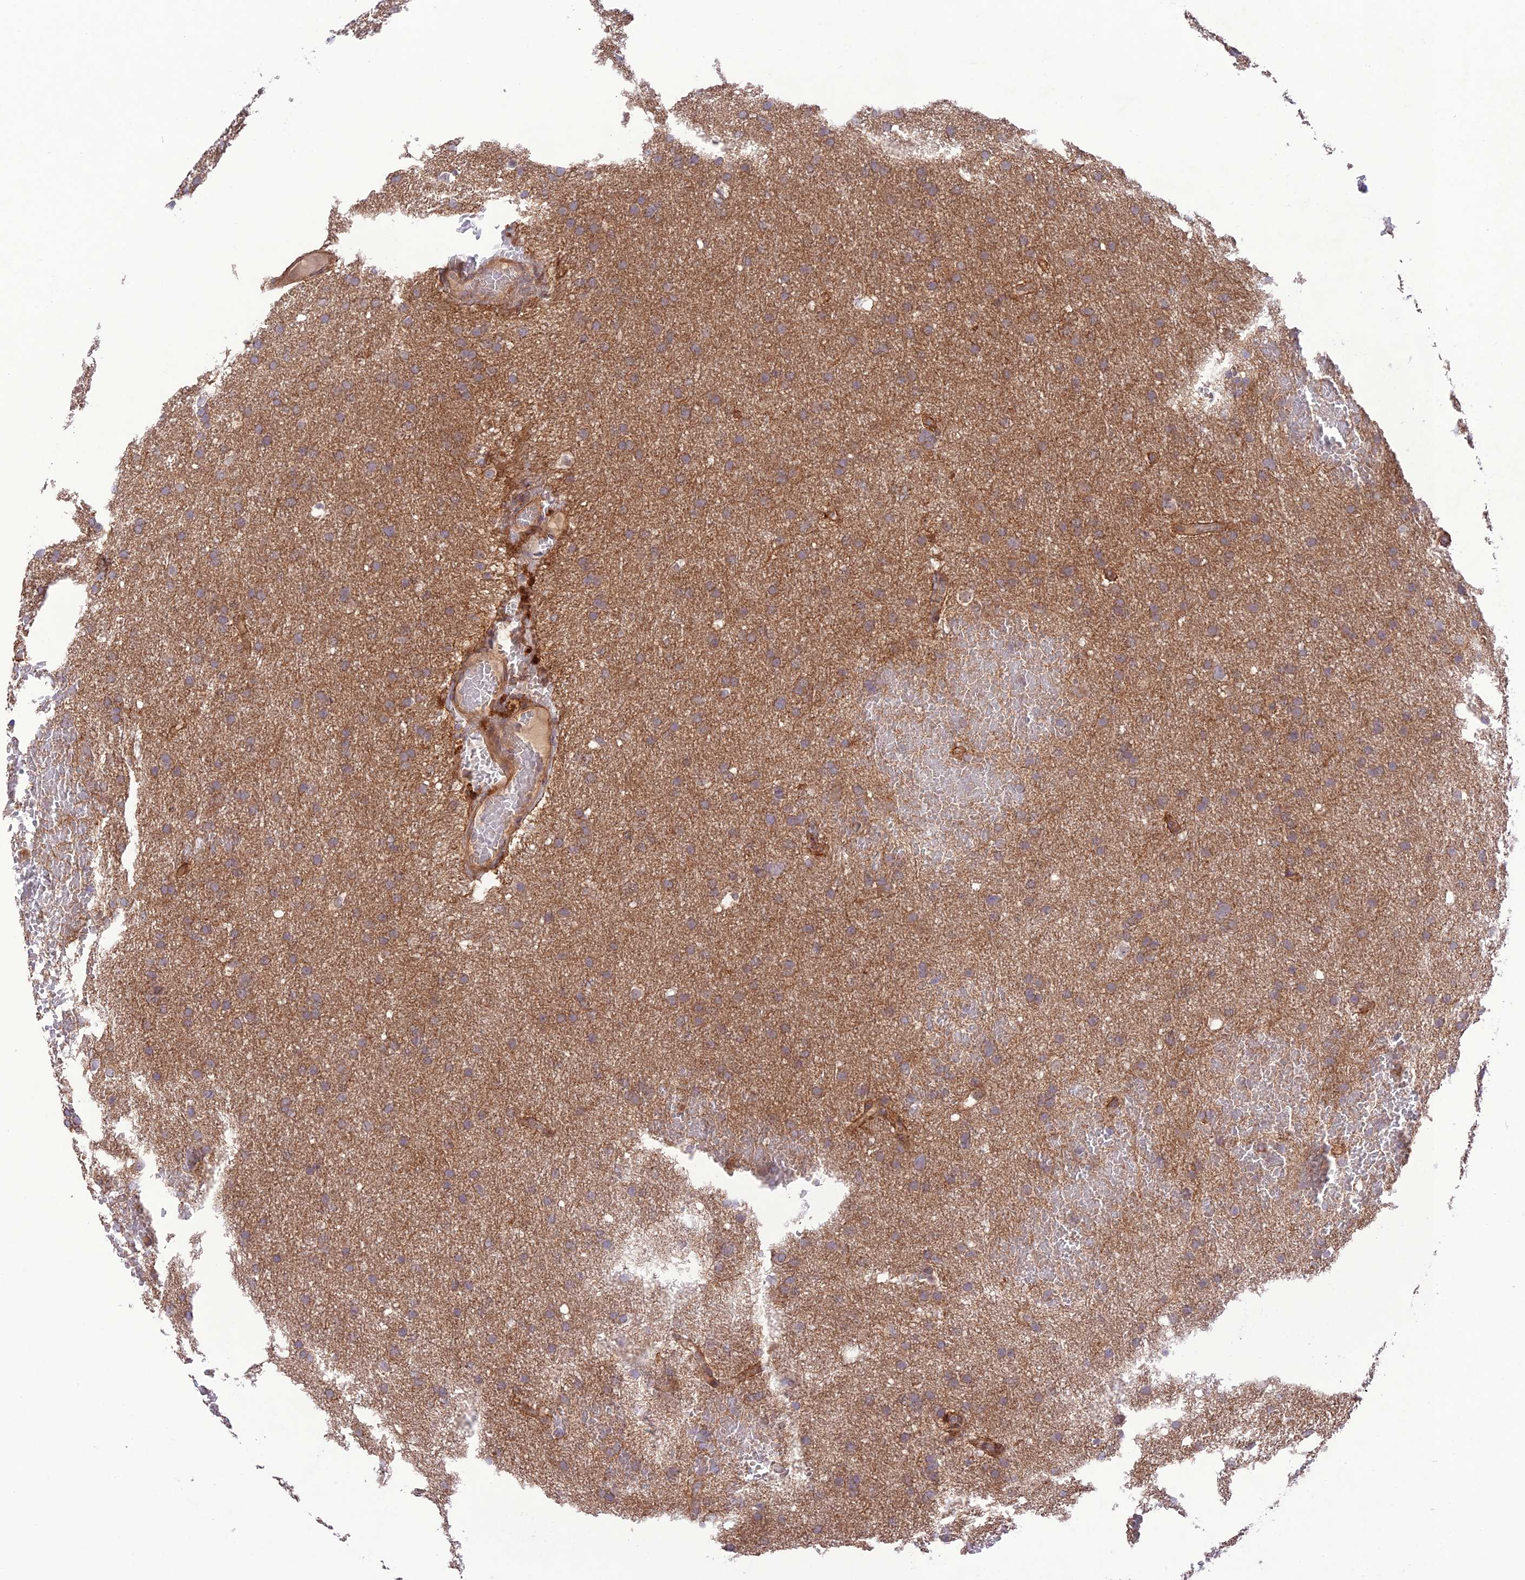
{"staining": {"intensity": "weak", "quantity": "25%-75%", "location": "cytoplasmic/membranous"}, "tissue": "glioma", "cell_type": "Tumor cells", "image_type": "cancer", "snomed": [{"axis": "morphology", "description": "Glioma, malignant, High grade"}, {"axis": "topography", "description": "Cerebral cortex"}], "caption": "High-grade glioma (malignant) was stained to show a protein in brown. There is low levels of weak cytoplasmic/membranous positivity in about 25%-75% of tumor cells. (brown staining indicates protein expression, while blue staining denotes nuclei).", "gene": "FCHSD1", "patient": {"sex": "female", "age": 36}}